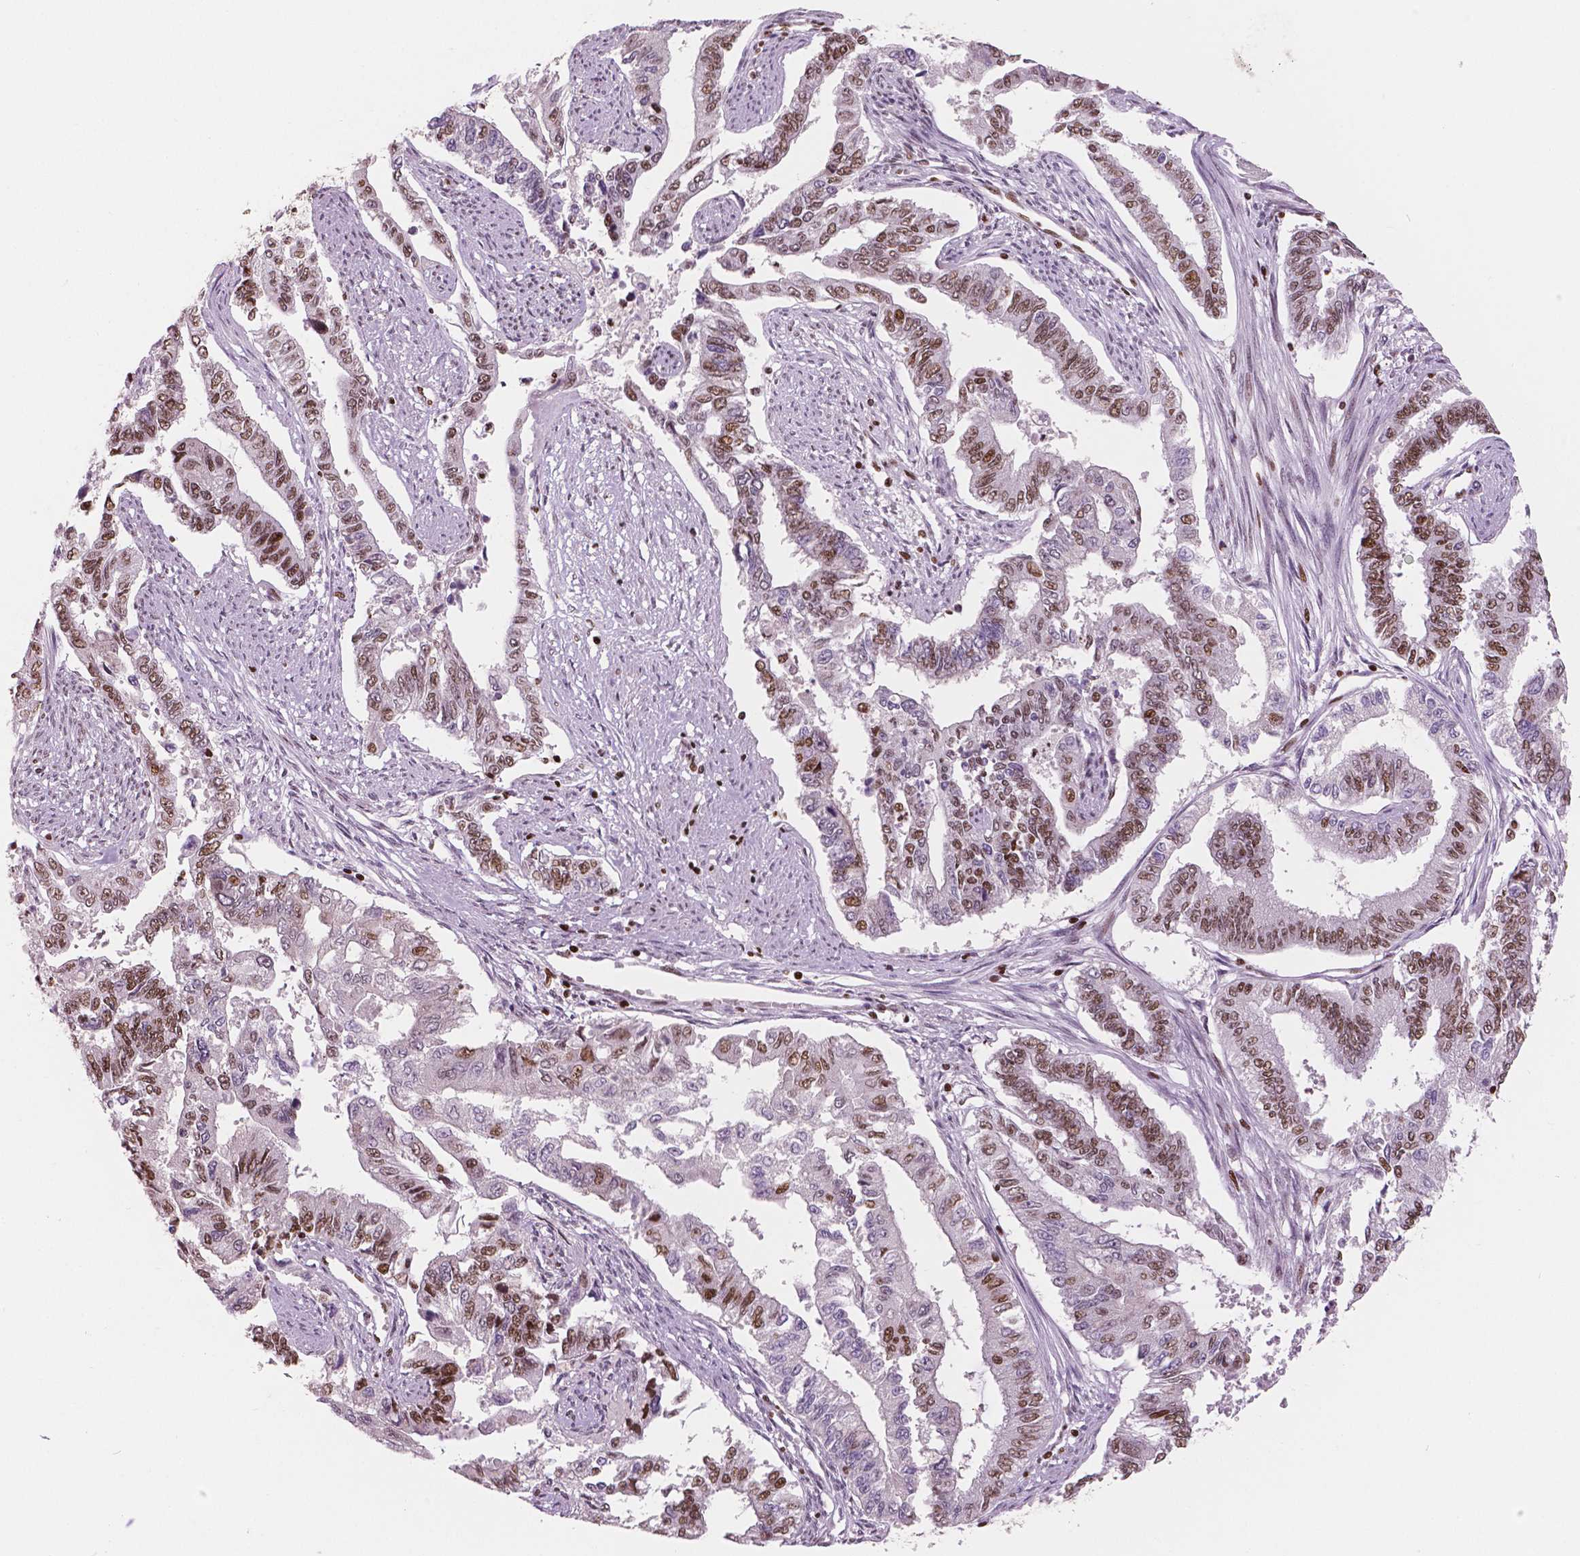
{"staining": {"intensity": "moderate", "quantity": "25%-75%", "location": "nuclear"}, "tissue": "endometrial cancer", "cell_type": "Tumor cells", "image_type": "cancer", "snomed": [{"axis": "morphology", "description": "Adenocarcinoma, NOS"}, {"axis": "topography", "description": "Uterus"}], "caption": "Endometrial cancer stained with DAB (3,3'-diaminobenzidine) IHC demonstrates medium levels of moderate nuclear positivity in approximately 25%-75% of tumor cells.", "gene": "BRD4", "patient": {"sex": "female", "age": 59}}